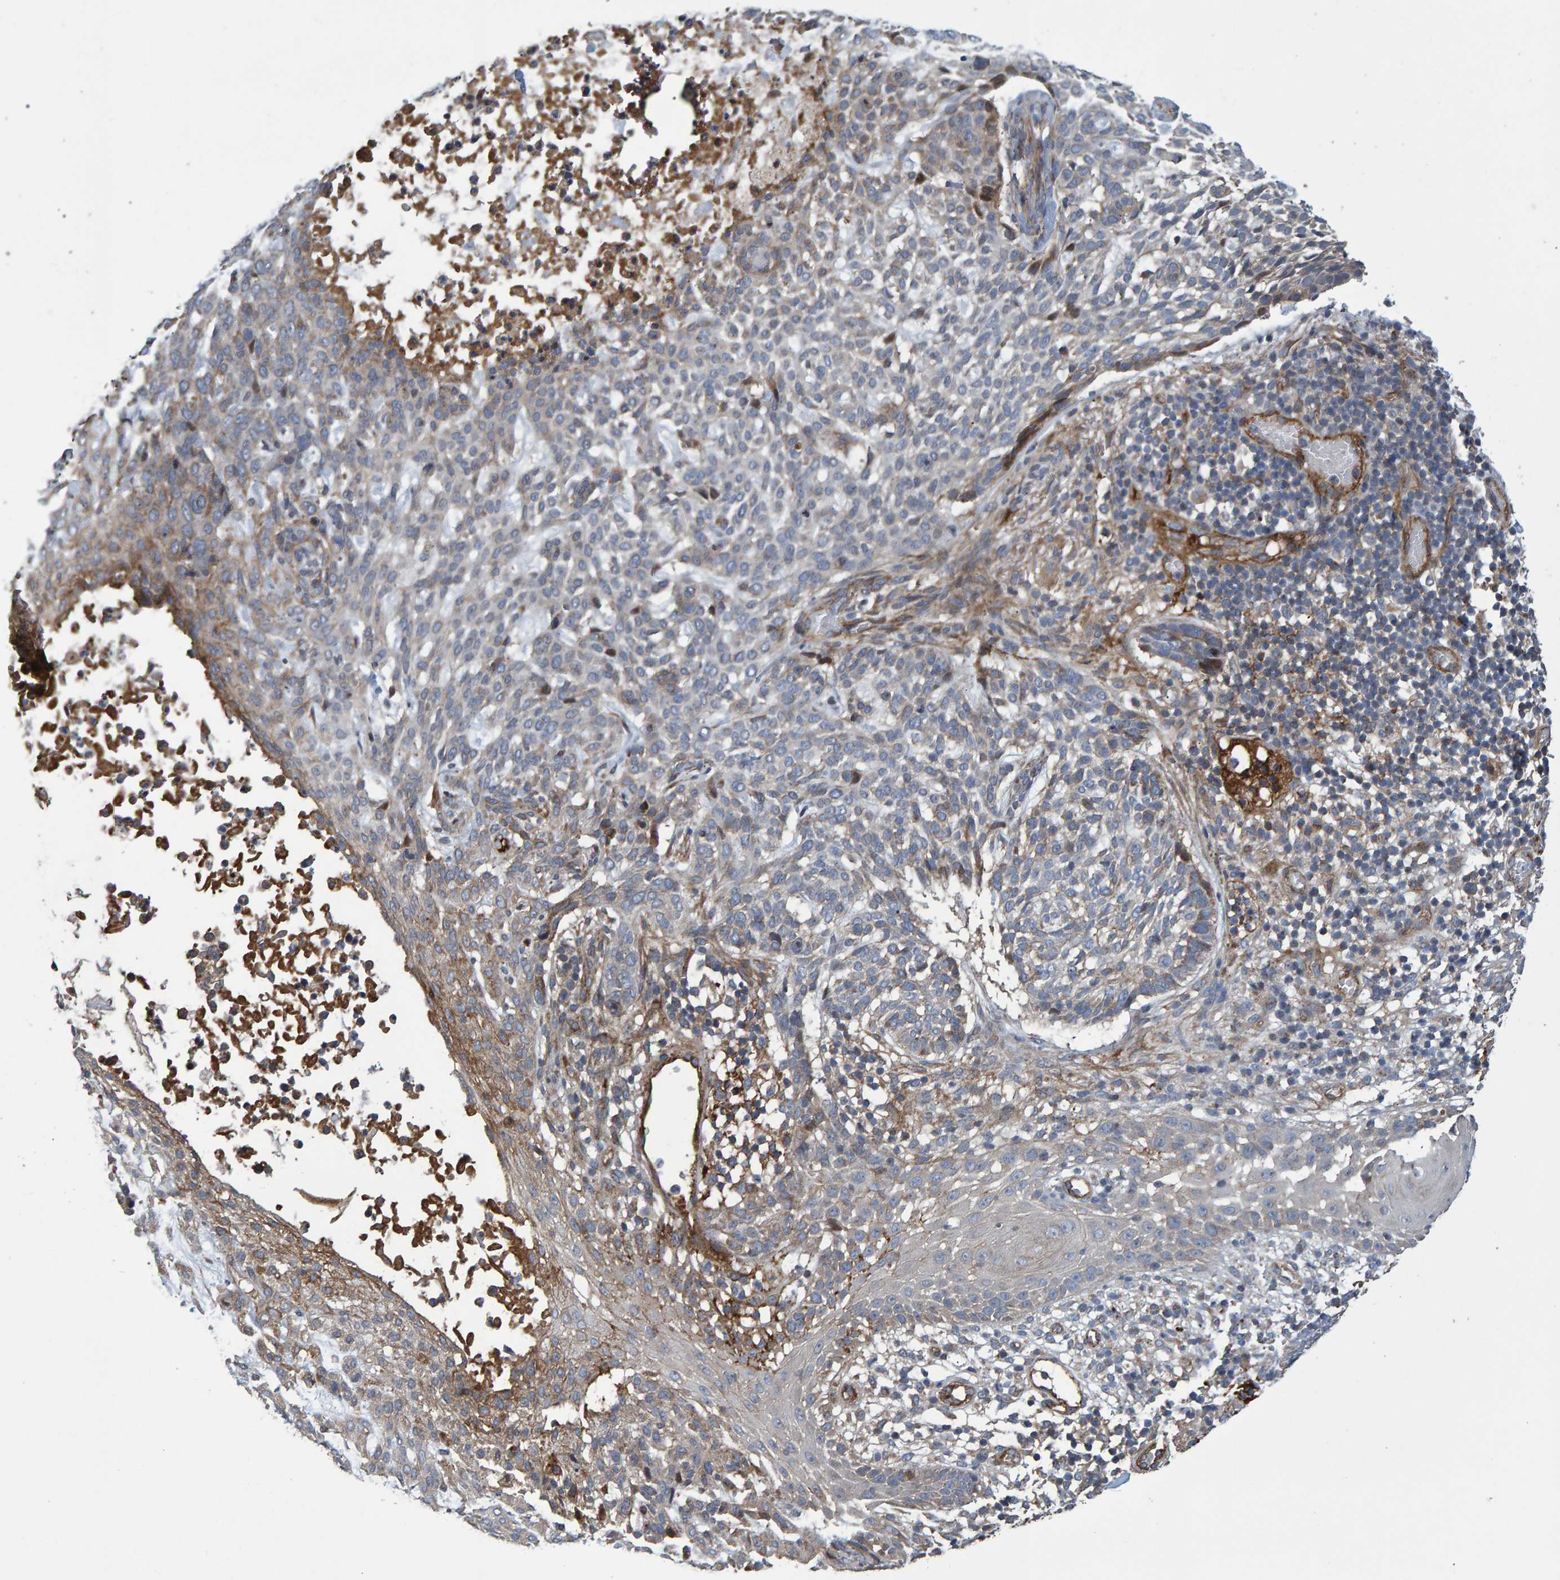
{"staining": {"intensity": "weak", "quantity": "<25%", "location": "cytoplasmic/membranous"}, "tissue": "skin cancer", "cell_type": "Tumor cells", "image_type": "cancer", "snomed": [{"axis": "morphology", "description": "Basal cell carcinoma"}, {"axis": "topography", "description": "Skin"}], "caption": "Histopathology image shows no significant protein positivity in tumor cells of basal cell carcinoma (skin).", "gene": "SLIT2", "patient": {"sex": "female", "age": 64}}